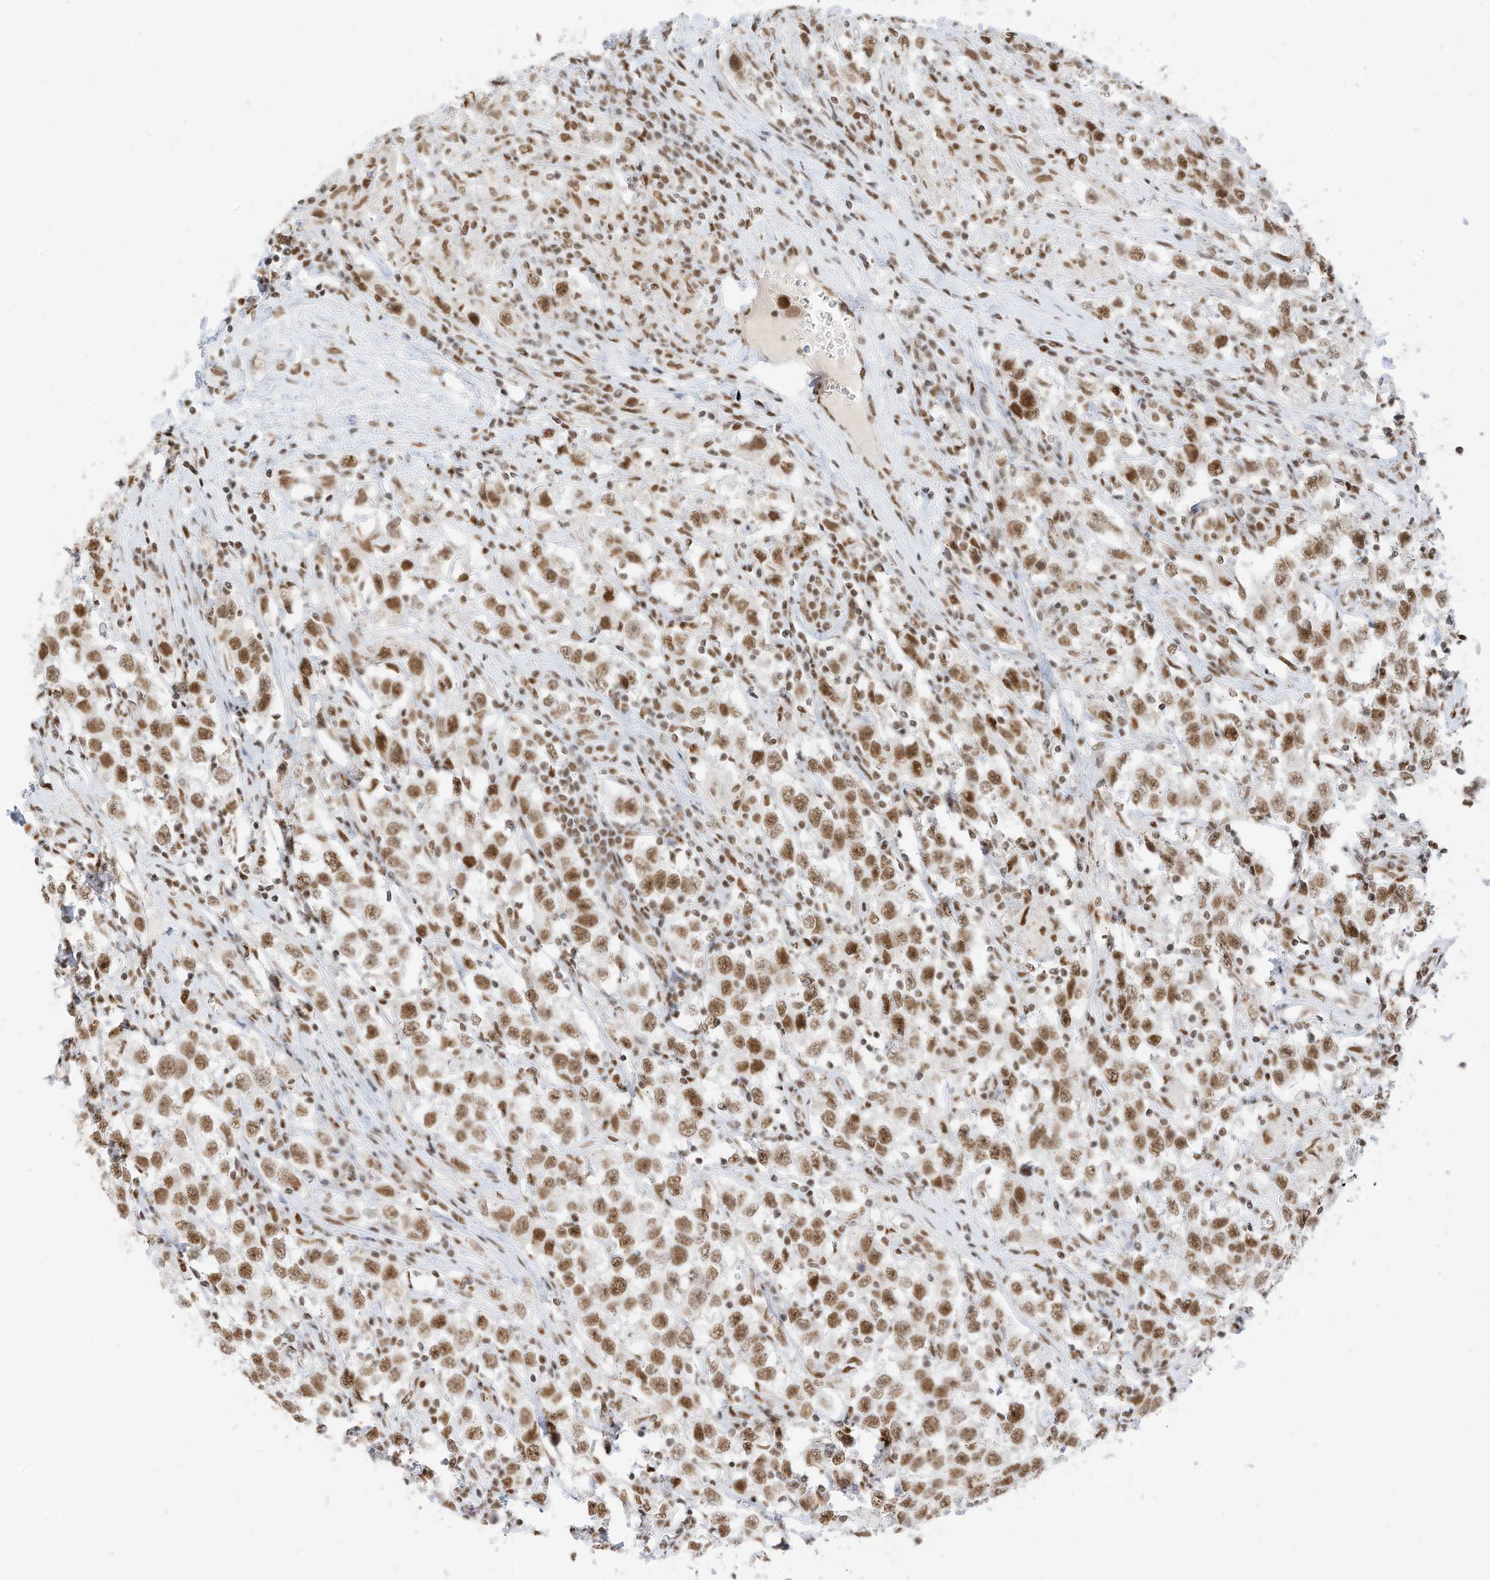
{"staining": {"intensity": "moderate", "quantity": ">75%", "location": "nuclear"}, "tissue": "testis cancer", "cell_type": "Tumor cells", "image_type": "cancer", "snomed": [{"axis": "morphology", "description": "Seminoma, NOS"}, {"axis": "topography", "description": "Testis"}], "caption": "Tumor cells show moderate nuclear expression in approximately >75% of cells in seminoma (testis). The protein is stained brown, and the nuclei are stained in blue (DAB (3,3'-diaminobenzidine) IHC with brightfield microscopy, high magnification).", "gene": "SMARCA2", "patient": {"sex": "male", "age": 41}}